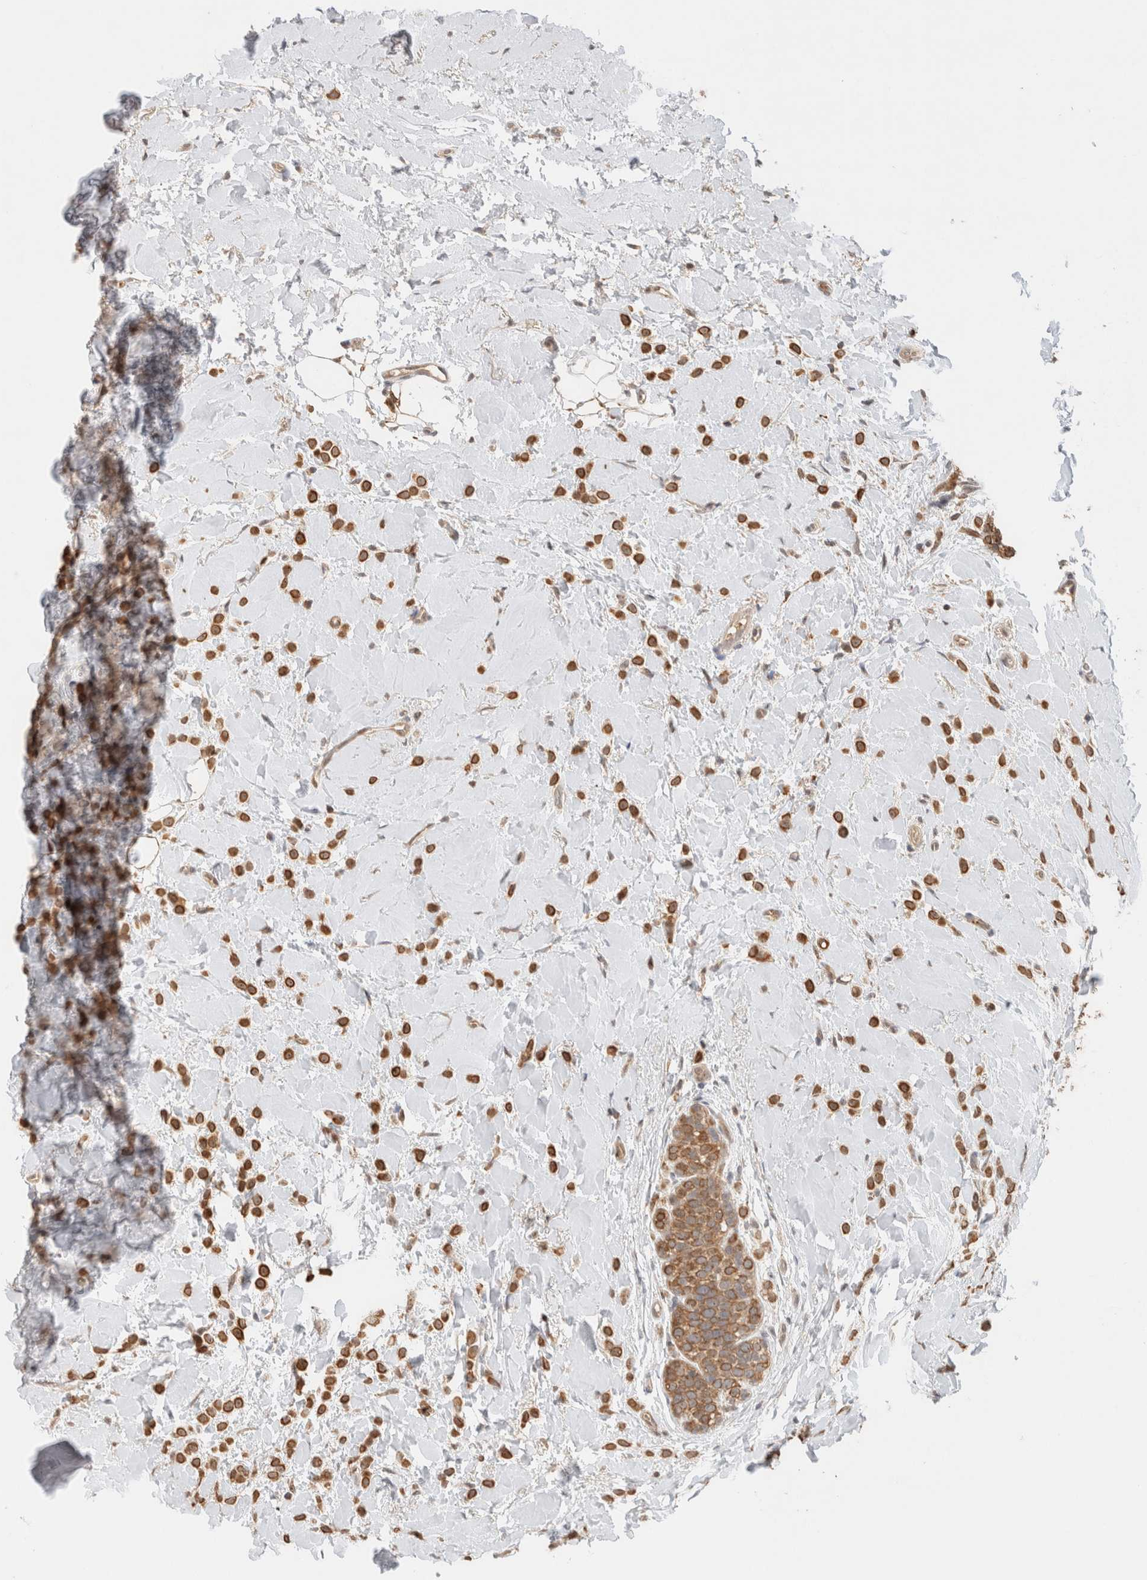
{"staining": {"intensity": "moderate", "quantity": ">75%", "location": "cytoplasmic/membranous"}, "tissue": "breast cancer", "cell_type": "Tumor cells", "image_type": "cancer", "snomed": [{"axis": "morphology", "description": "Normal tissue, NOS"}, {"axis": "morphology", "description": "Lobular carcinoma"}, {"axis": "topography", "description": "Breast"}], "caption": "Breast lobular carcinoma was stained to show a protein in brown. There is medium levels of moderate cytoplasmic/membranous staining in about >75% of tumor cells.", "gene": "CA13", "patient": {"sex": "female", "age": 50}}